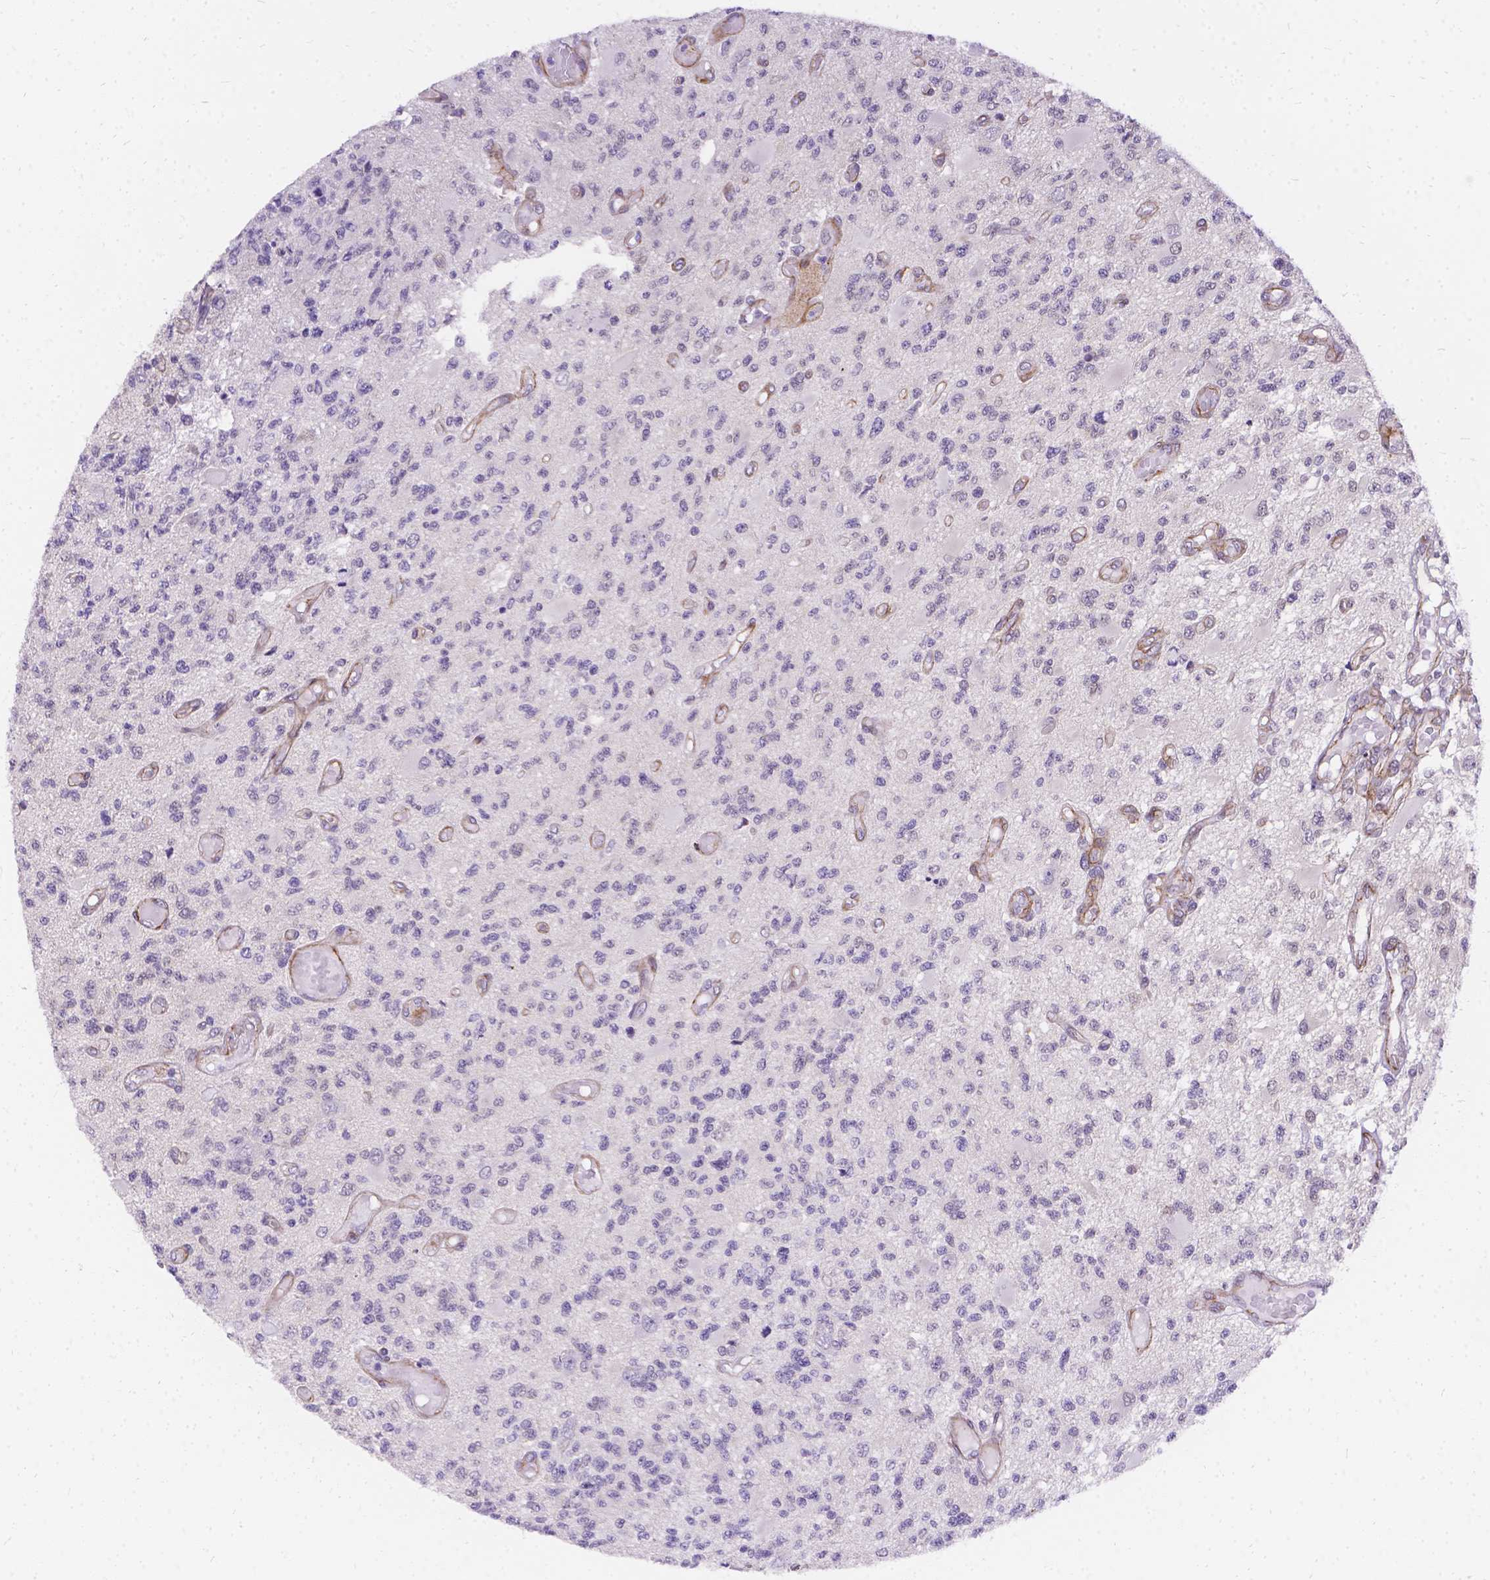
{"staining": {"intensity": "negative", "quantity": "none", "location": "none"}, "tissue": "glioma", "cell_type": "Tumor cells", "image_type": "cancer", "snomed": [{"axis": "morphology", "description": "Glioma, malignant, High grade"}, {"axis": "topography", "description": "Brain"}], "caption": "Immunohistochemical staining of human malignant glioma (high-grade) reveals no significant positivity in tumor cells.", "gene": "PALS1", "patient": {"sex": "female", "age": 63}}